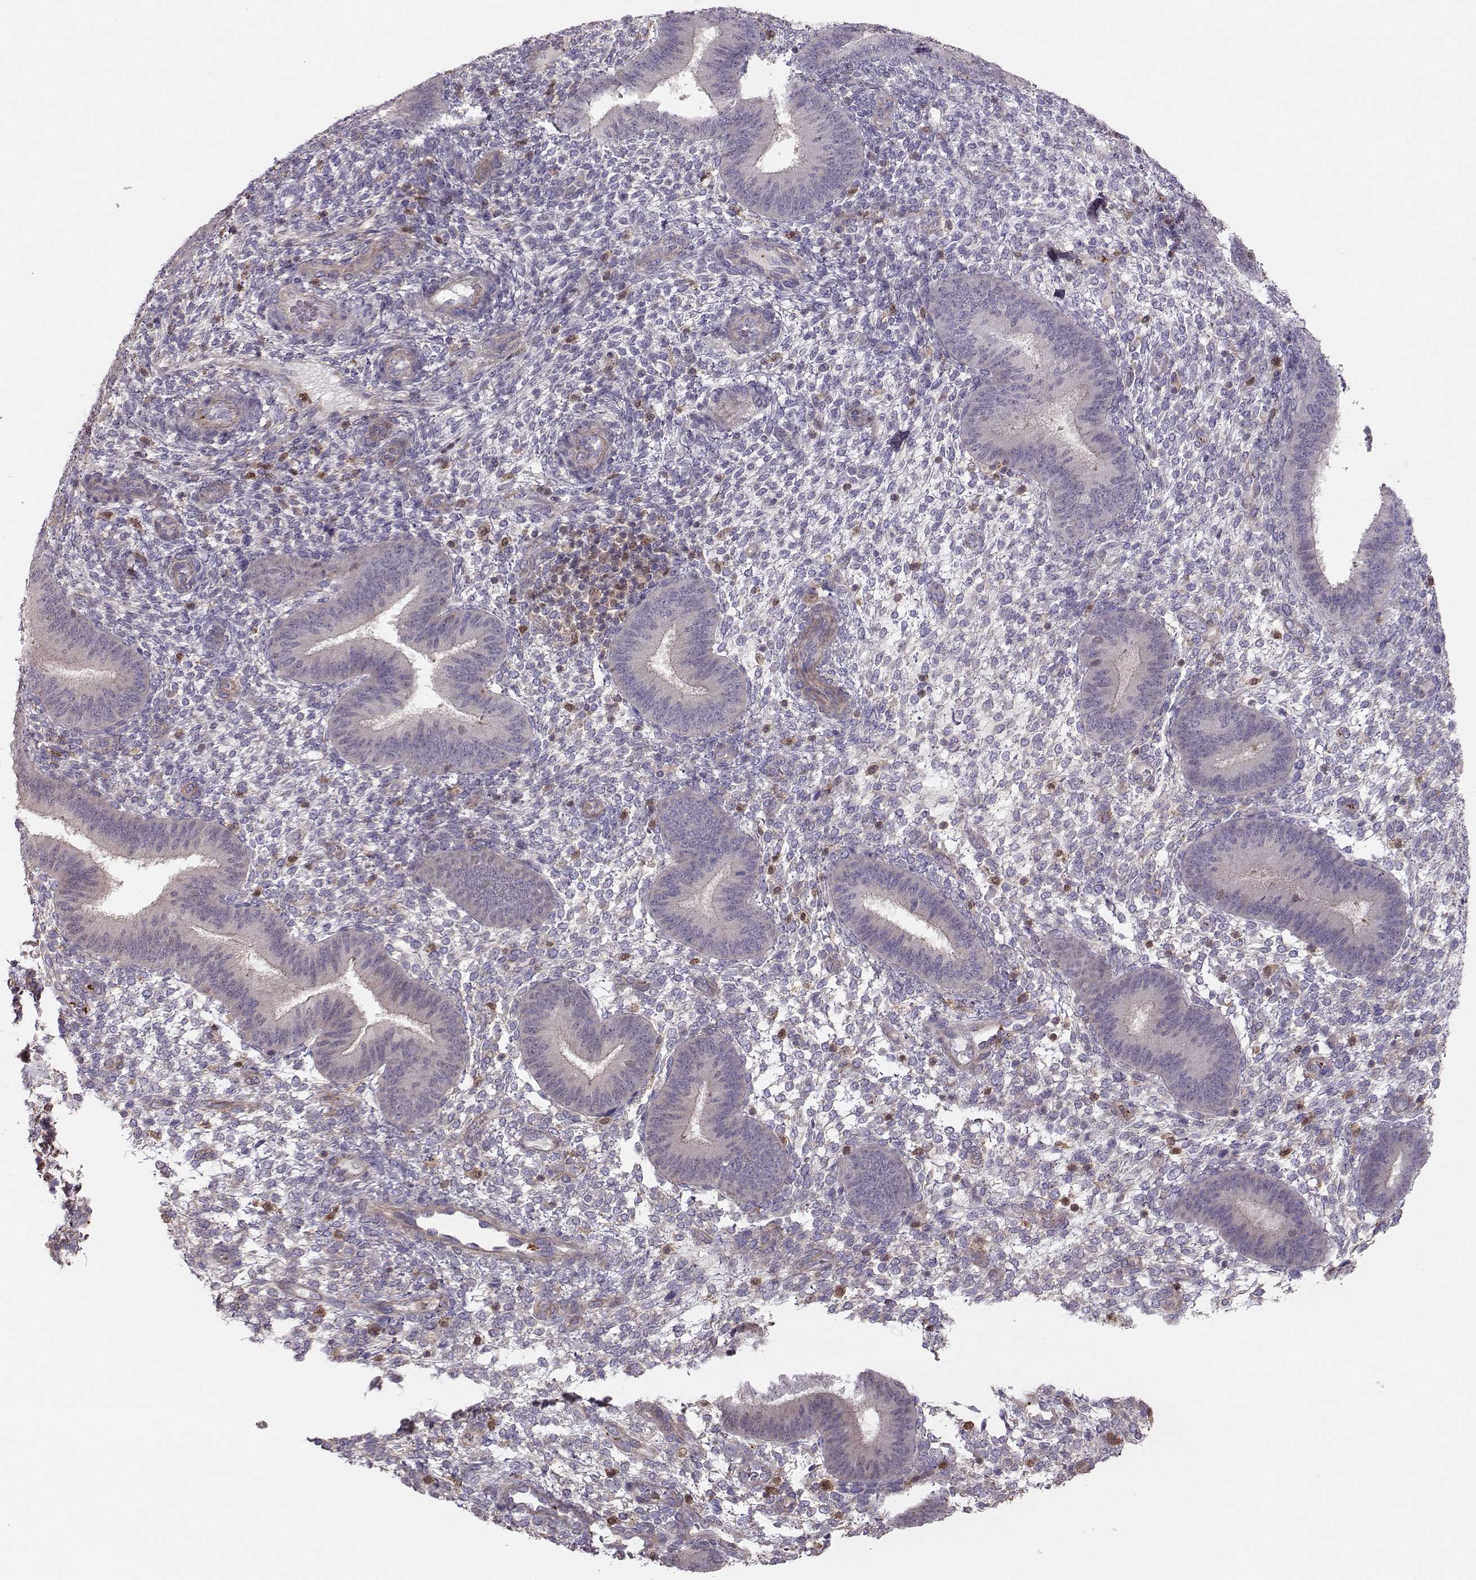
{"staining": {"intensity": "negative", "quantity": "none", "location": "none"}, "tissue": "endometrium", "cell_type": "Cells in endometrial stroma", "image_type": "normal", "snomed": [{"axis": "morphology", "description": "Normal tissue, NOS"}, {"axis": "topography", "description": "Endometrium"}], "caption": "A high-resolution micrograph shows IHC staining of benign endometrium, which exhibits no significant expression in cells in endometrial stroma.", "gene": "ASB16", "patient": {"sex": "female", "age": 39}}